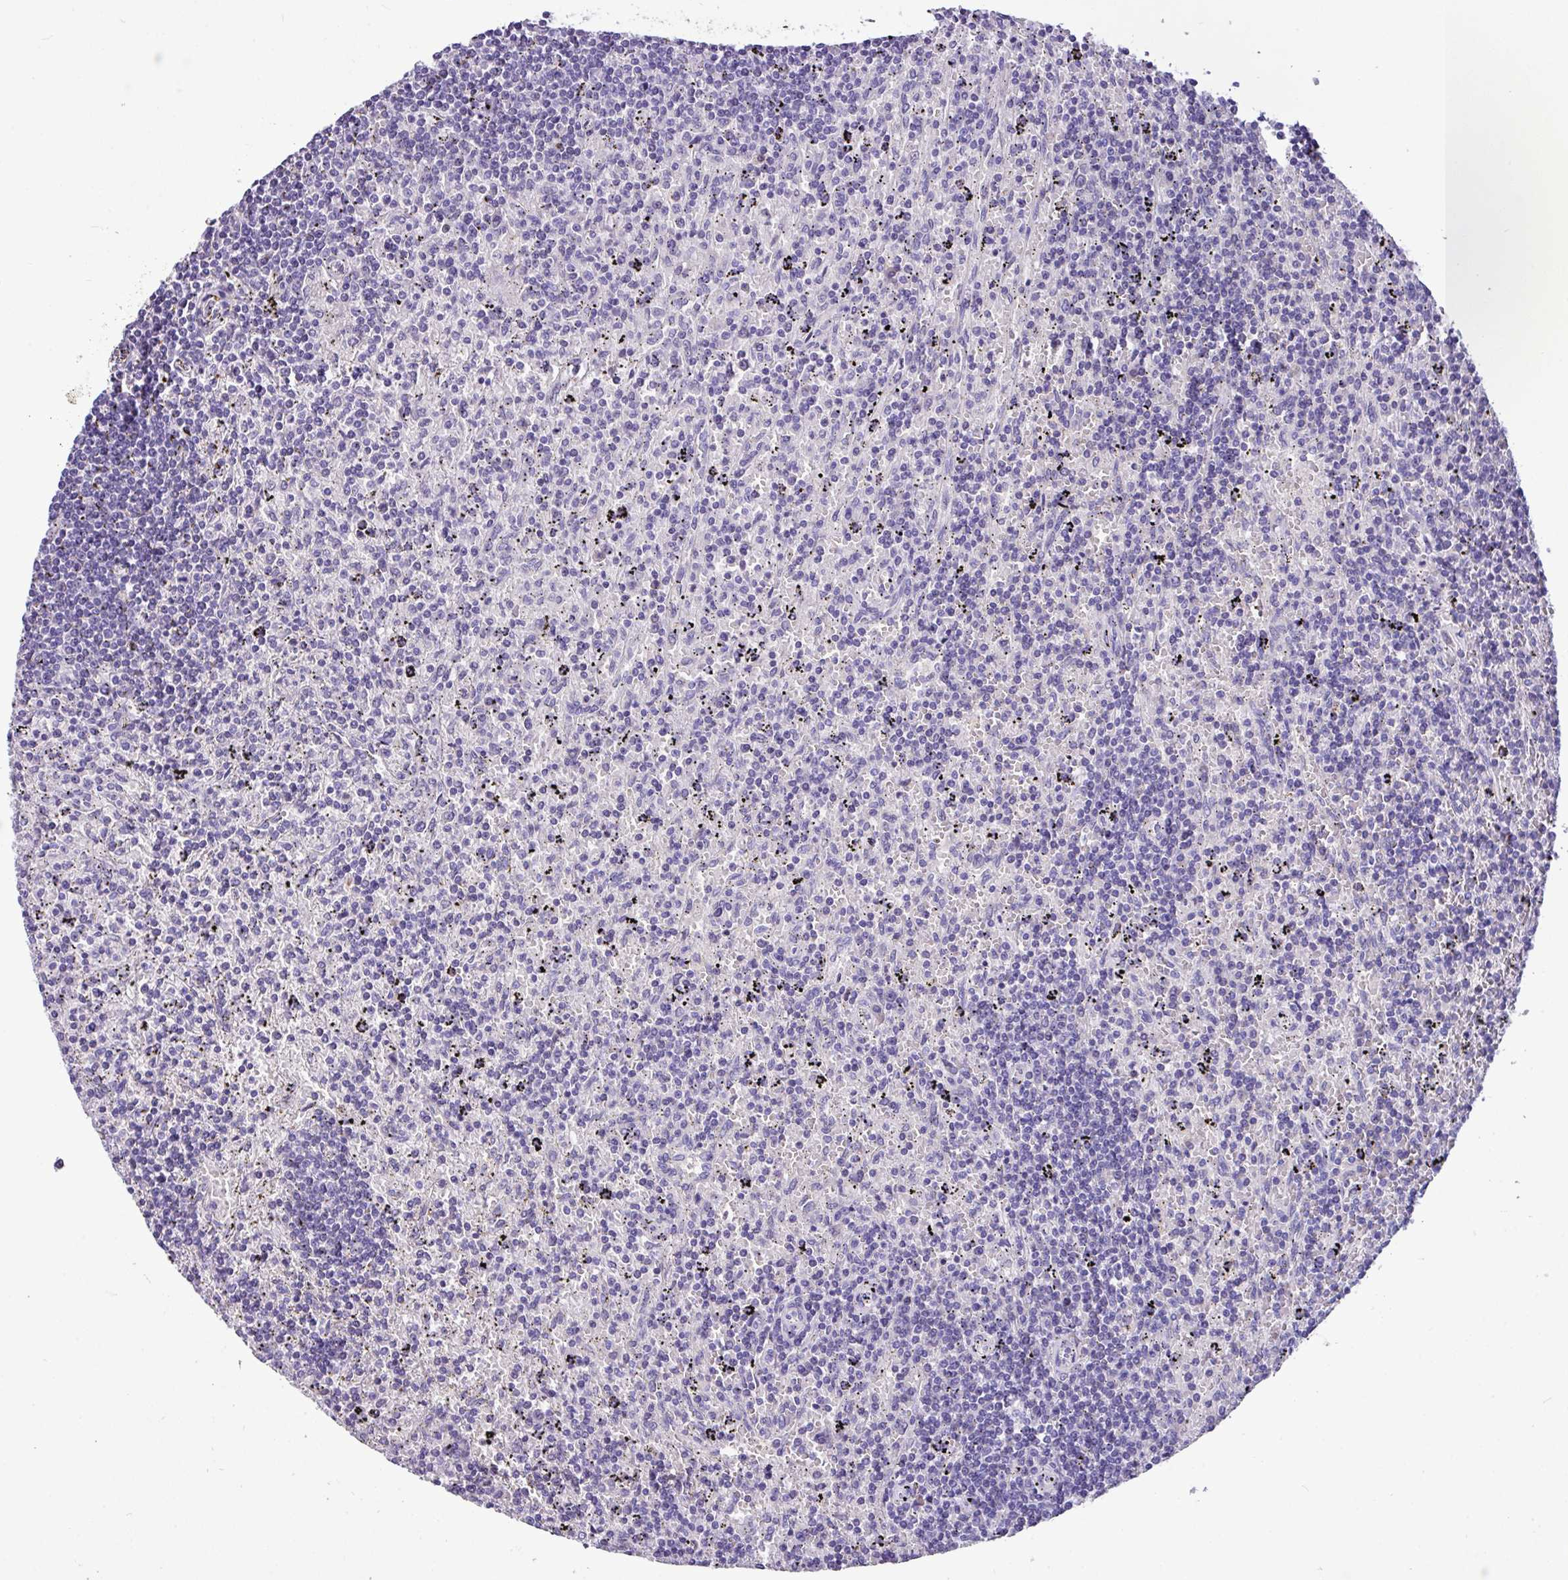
{"staining": {"intensity": "negative", "quantity": "none", "location": "none"}, "tissue": "lymphoma", "cell_type": "Tumor cells", "image_type": "cancer", "snomed": [{"axis": "morphology", "description": "Malignant lymphoma, non-Hodgkin's type, Low grade"}, {"axis": "topography", "description": "Spleen"}], "caption": "The photomicrograph displays no staining of tumor cells in lymphoma.", "gene": "EPCAM", "patient": {"sex": "male", "age": 76}}